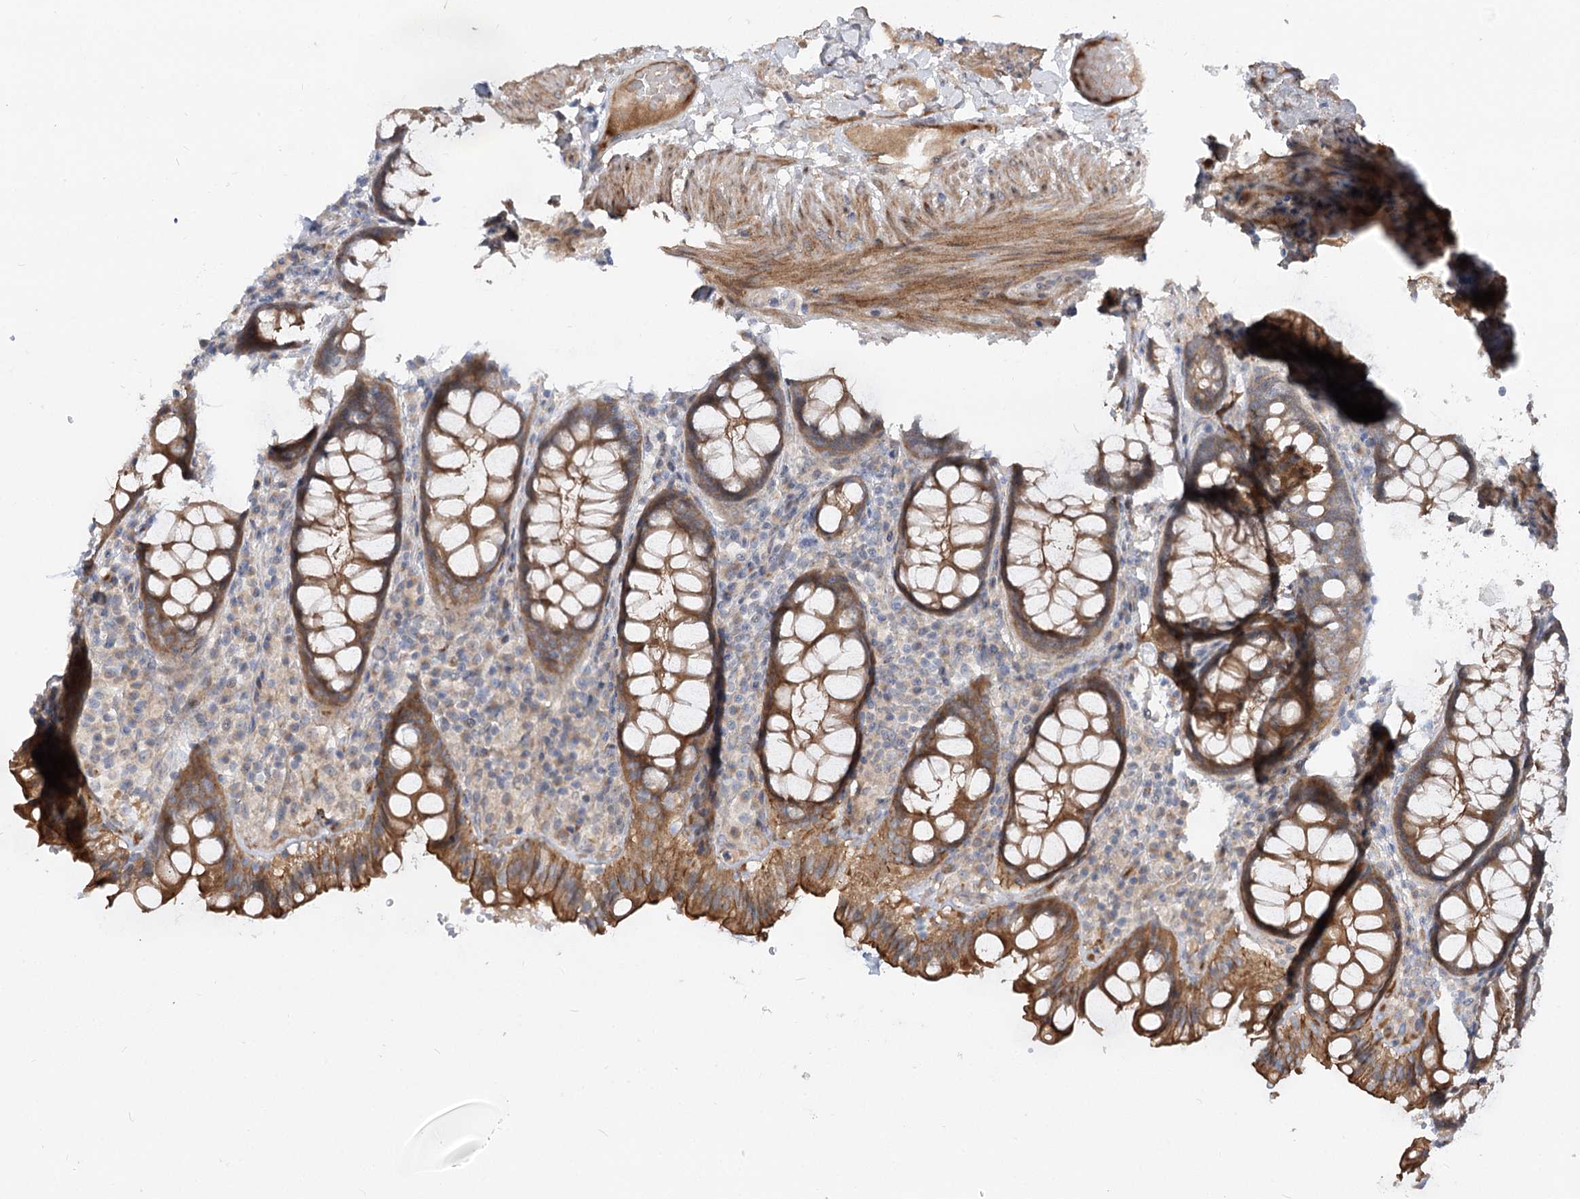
{"staining": {"intensity": "moderate", "quantity": ">75%", "location": "cytoplasmic/membranous"}, "tissue": "rectum", "cell_type": "Glandular cells", "image_type": "normal", "snomed": [{"axis": "morphology", "description": "Normal tissue, NOS"}, {"axis": "topography", "description": "Rectum"}], "caption": "Protein staining of benign rectum exhibits moderate cytoplasmic/membranous expression in approximately >75% of glandular cells.", "gene": "FGF19", "patient": {"sex": "male", "age": 83}}